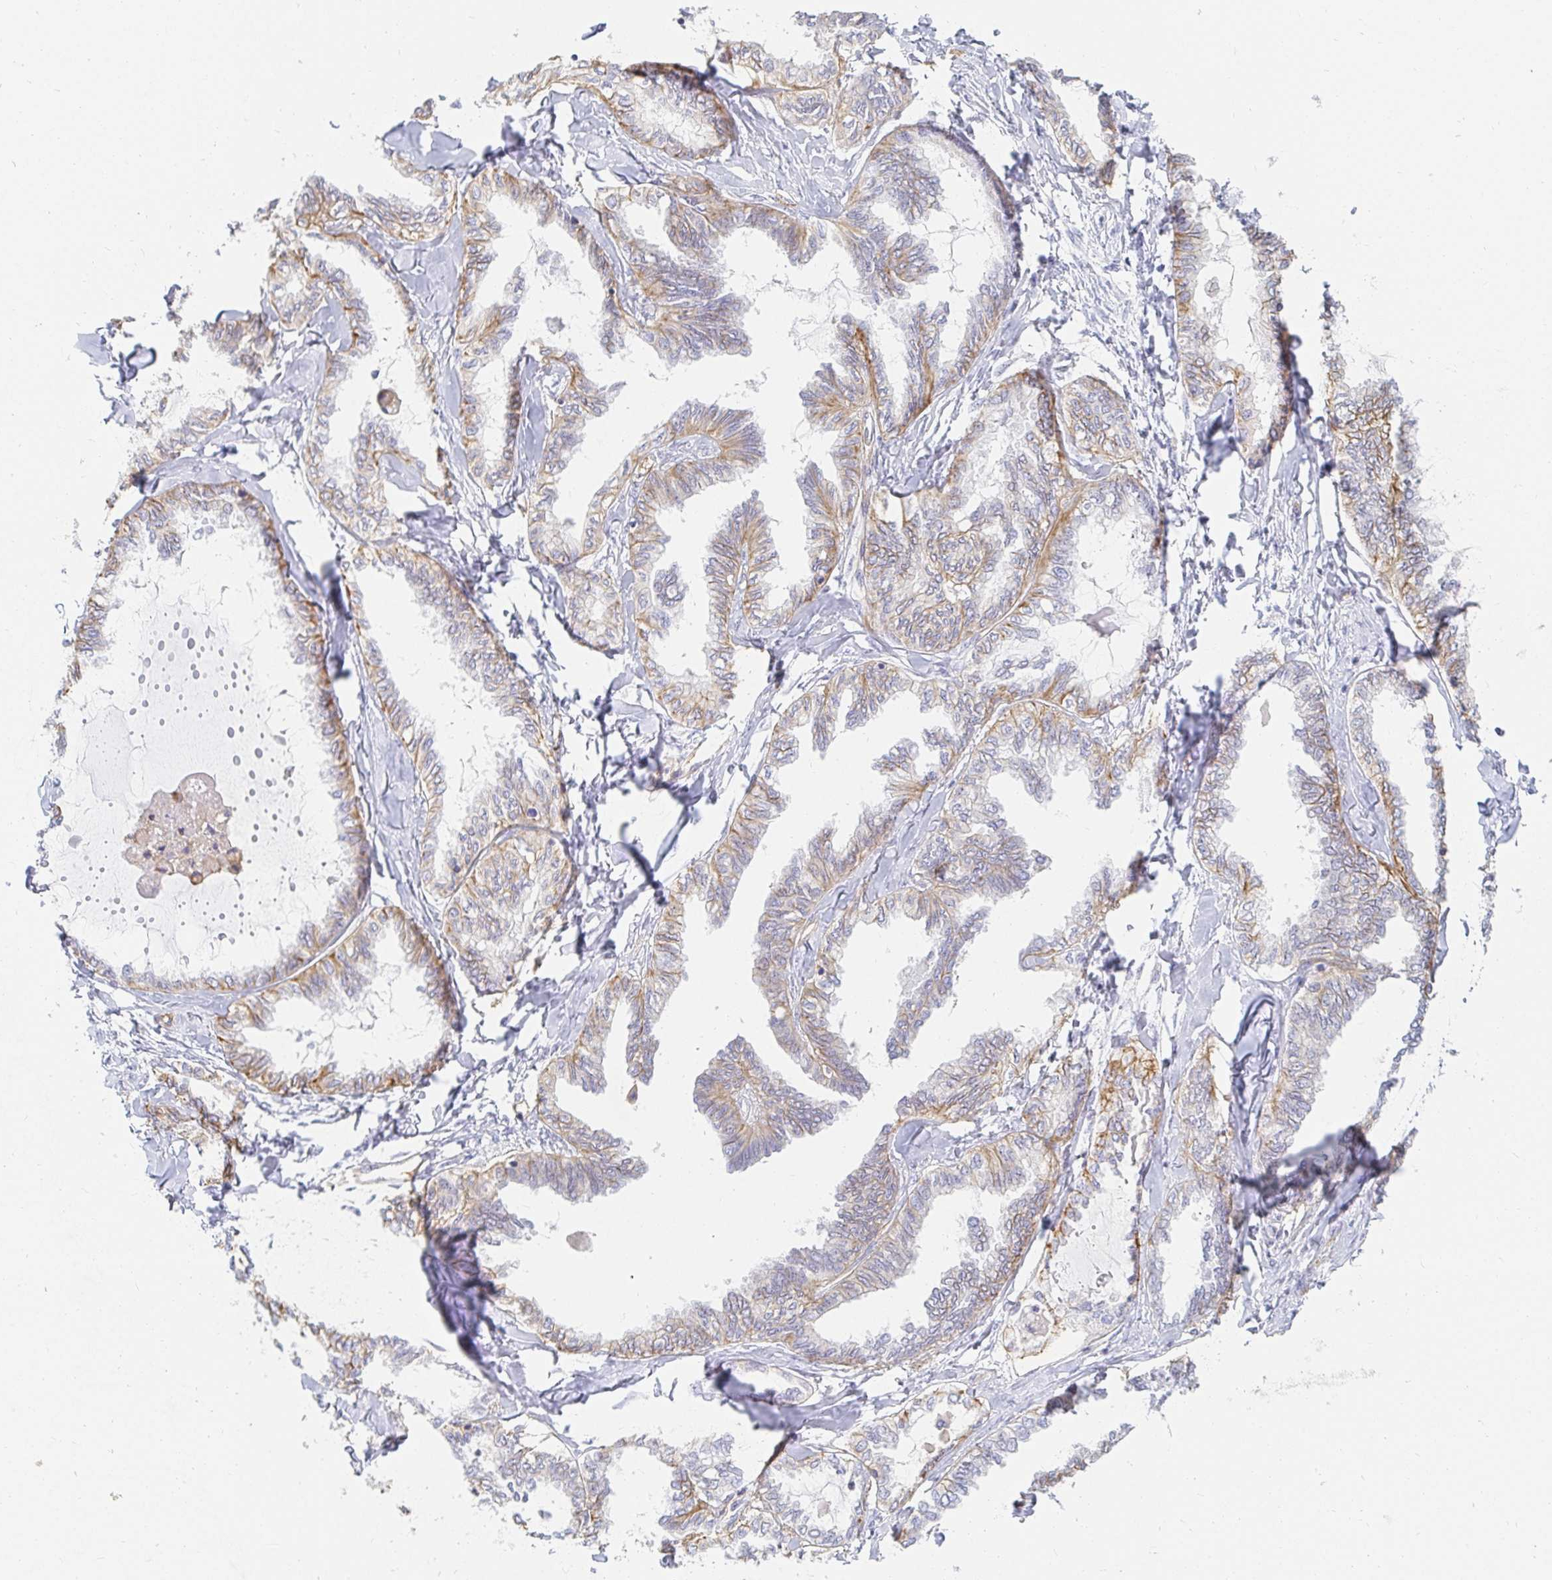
{"staining": {"intensity": "moderate", "quantity": "<25%", "location": "cytoplasmic/membranous"}, "tissue": "ovarian cancer", "cell_type": "Tumor cells", "image_type": "cancer", "snomed": [{"axis": "morphology", "description": "Carcinoma, endometroid"}, {"axis": "topography", "description": "Ovary"}], "caption": "Tumor cells display low levels of moderate cytoplasmic/membranous staining in about <25% of cells in ovarian cancer.", "gene": "TSPAN19", "patient": {"sex": "female", "age": 70}}